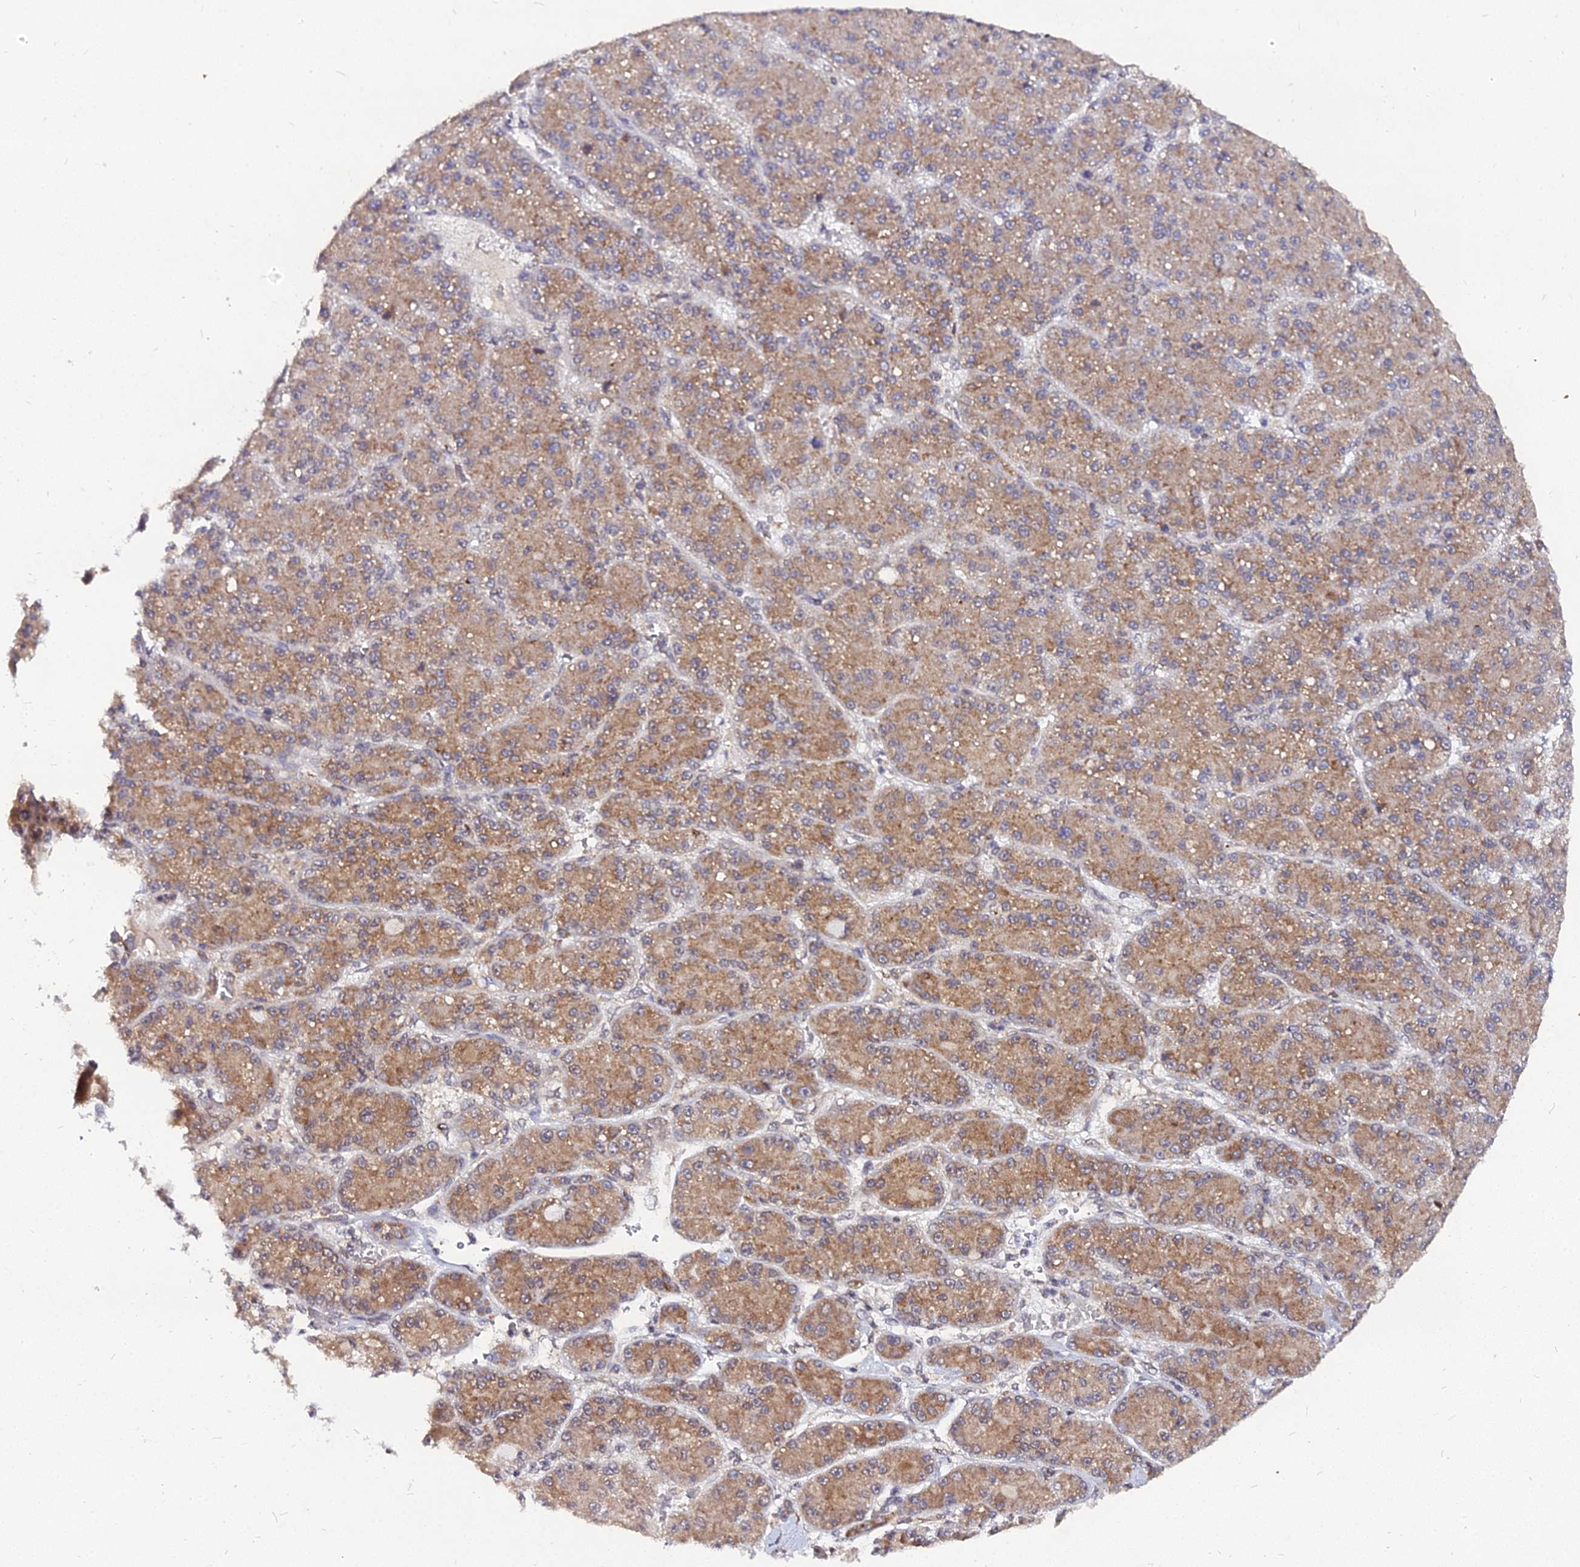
{"staining": {"intensity": "moderate", "quantity": ">75%", "location": "cytoplasmic/membranous"}, "tissue": "liver cancer", "cell_type": "Tumor cells", "image_type": "cancer", "snomed": [{"axis": "morphology", "description": "Carcinoma, Hepatocellular, NOS"}, {"axis": "topography", "description": "Liver"}], "caption": "Approximately >75% of tumor cells in liver cancer (hepatocellular carcinoma) demonstrate moderate cytoplasmic/membranous protein expression as visualized by brown immunohistochemical staining.", "gene": "RNF121", "patient": {"sex": "male", "age": 67}}